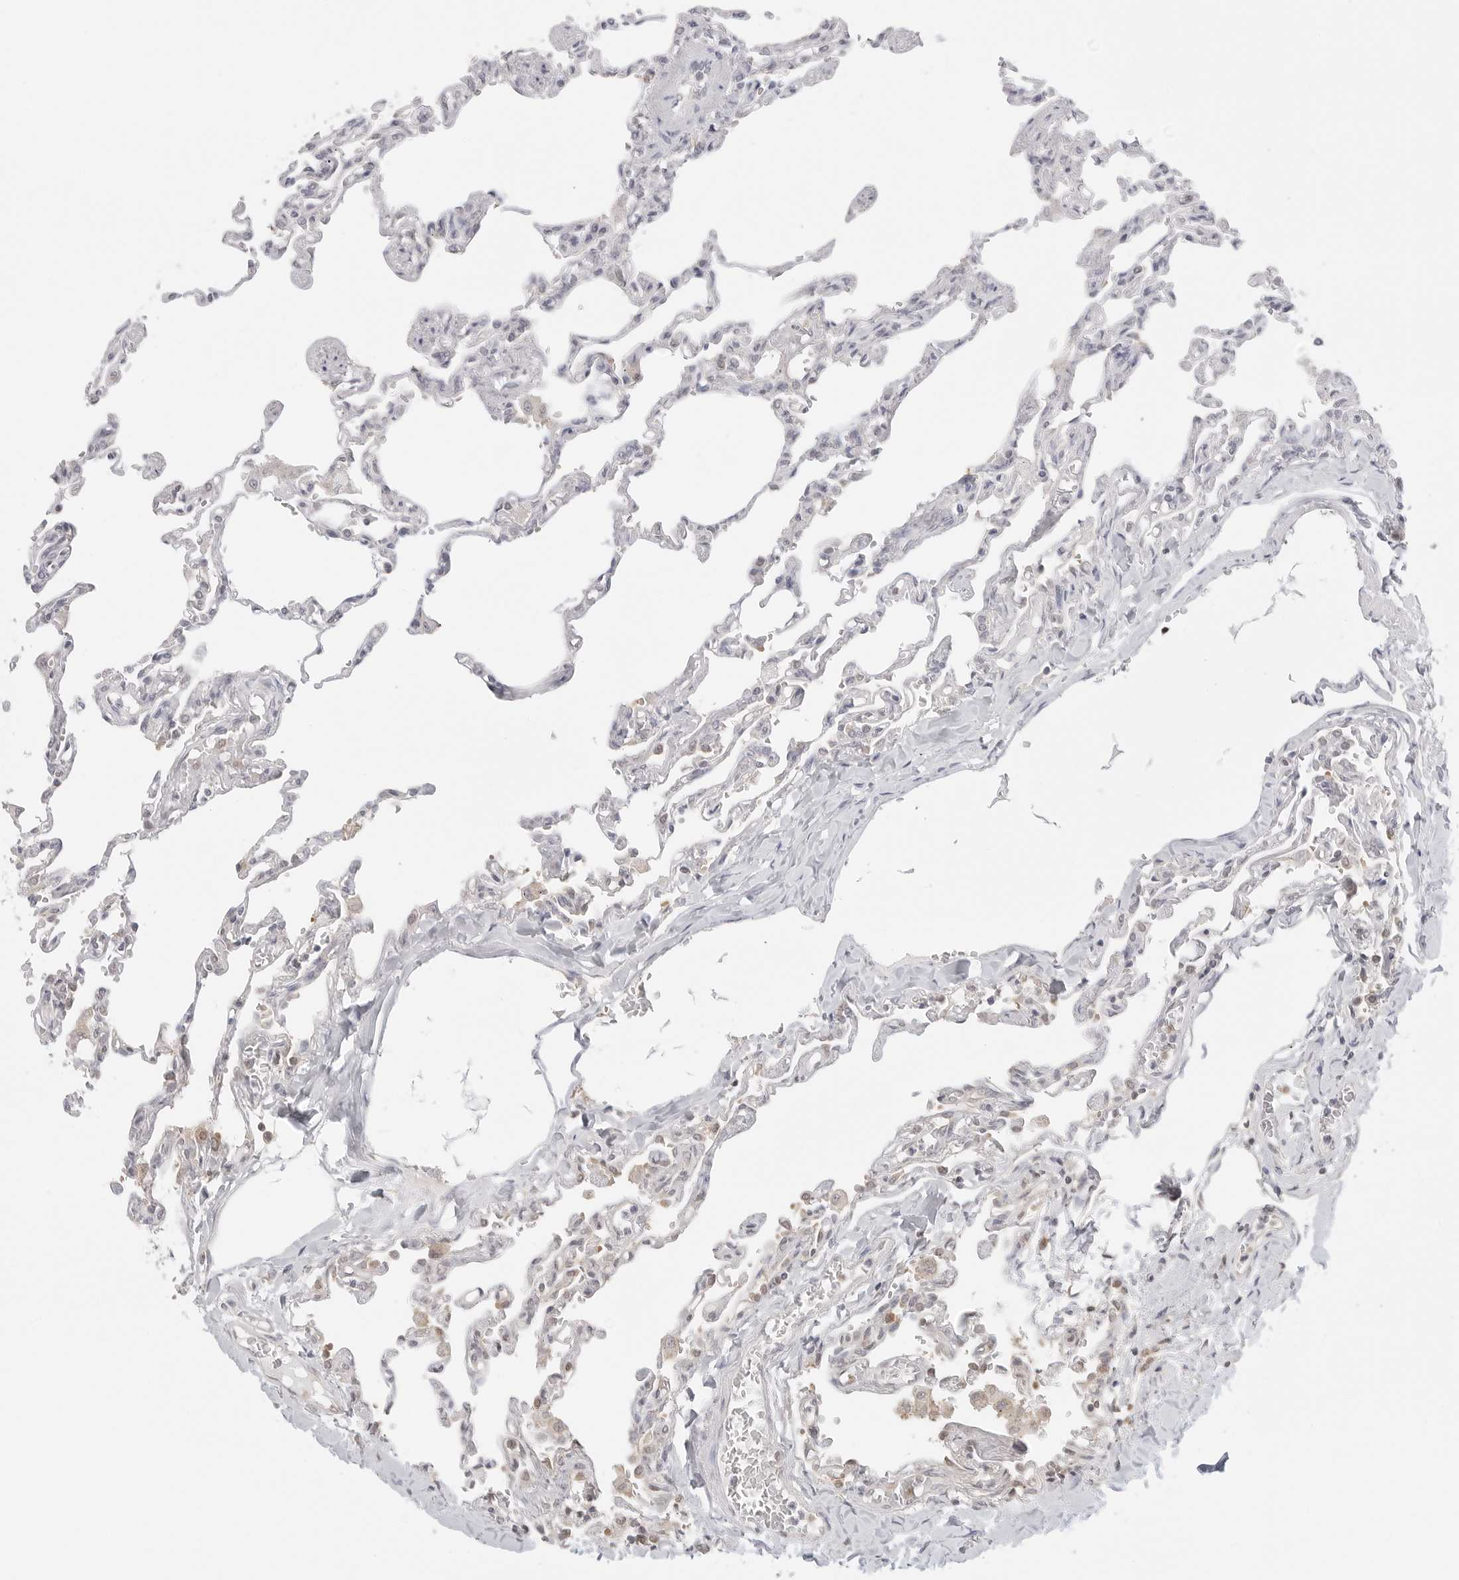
{"staining": {"intensity": "moderate", "quantity": "25%-75%", "location": "cytoplasmic/membranous,nuclear"}, "tissue": "lung", "cell_type": "Alveolar cells", "image_type": "normal", "snomed": [{"axis": "morphology", "description": "Normal tissue, NOS"}, {"axis": "topography", "description": "Lung"}], "caption": "Immunohistochemical staining of unremarkable lung shows 25%-75% levels of moderate cytoplasmic/membranous,nuclear protein staining in approximately 25%-75% of alveolar cells.", "gene": "NUDC", "patient": {"sex": "male", "age": 21}}